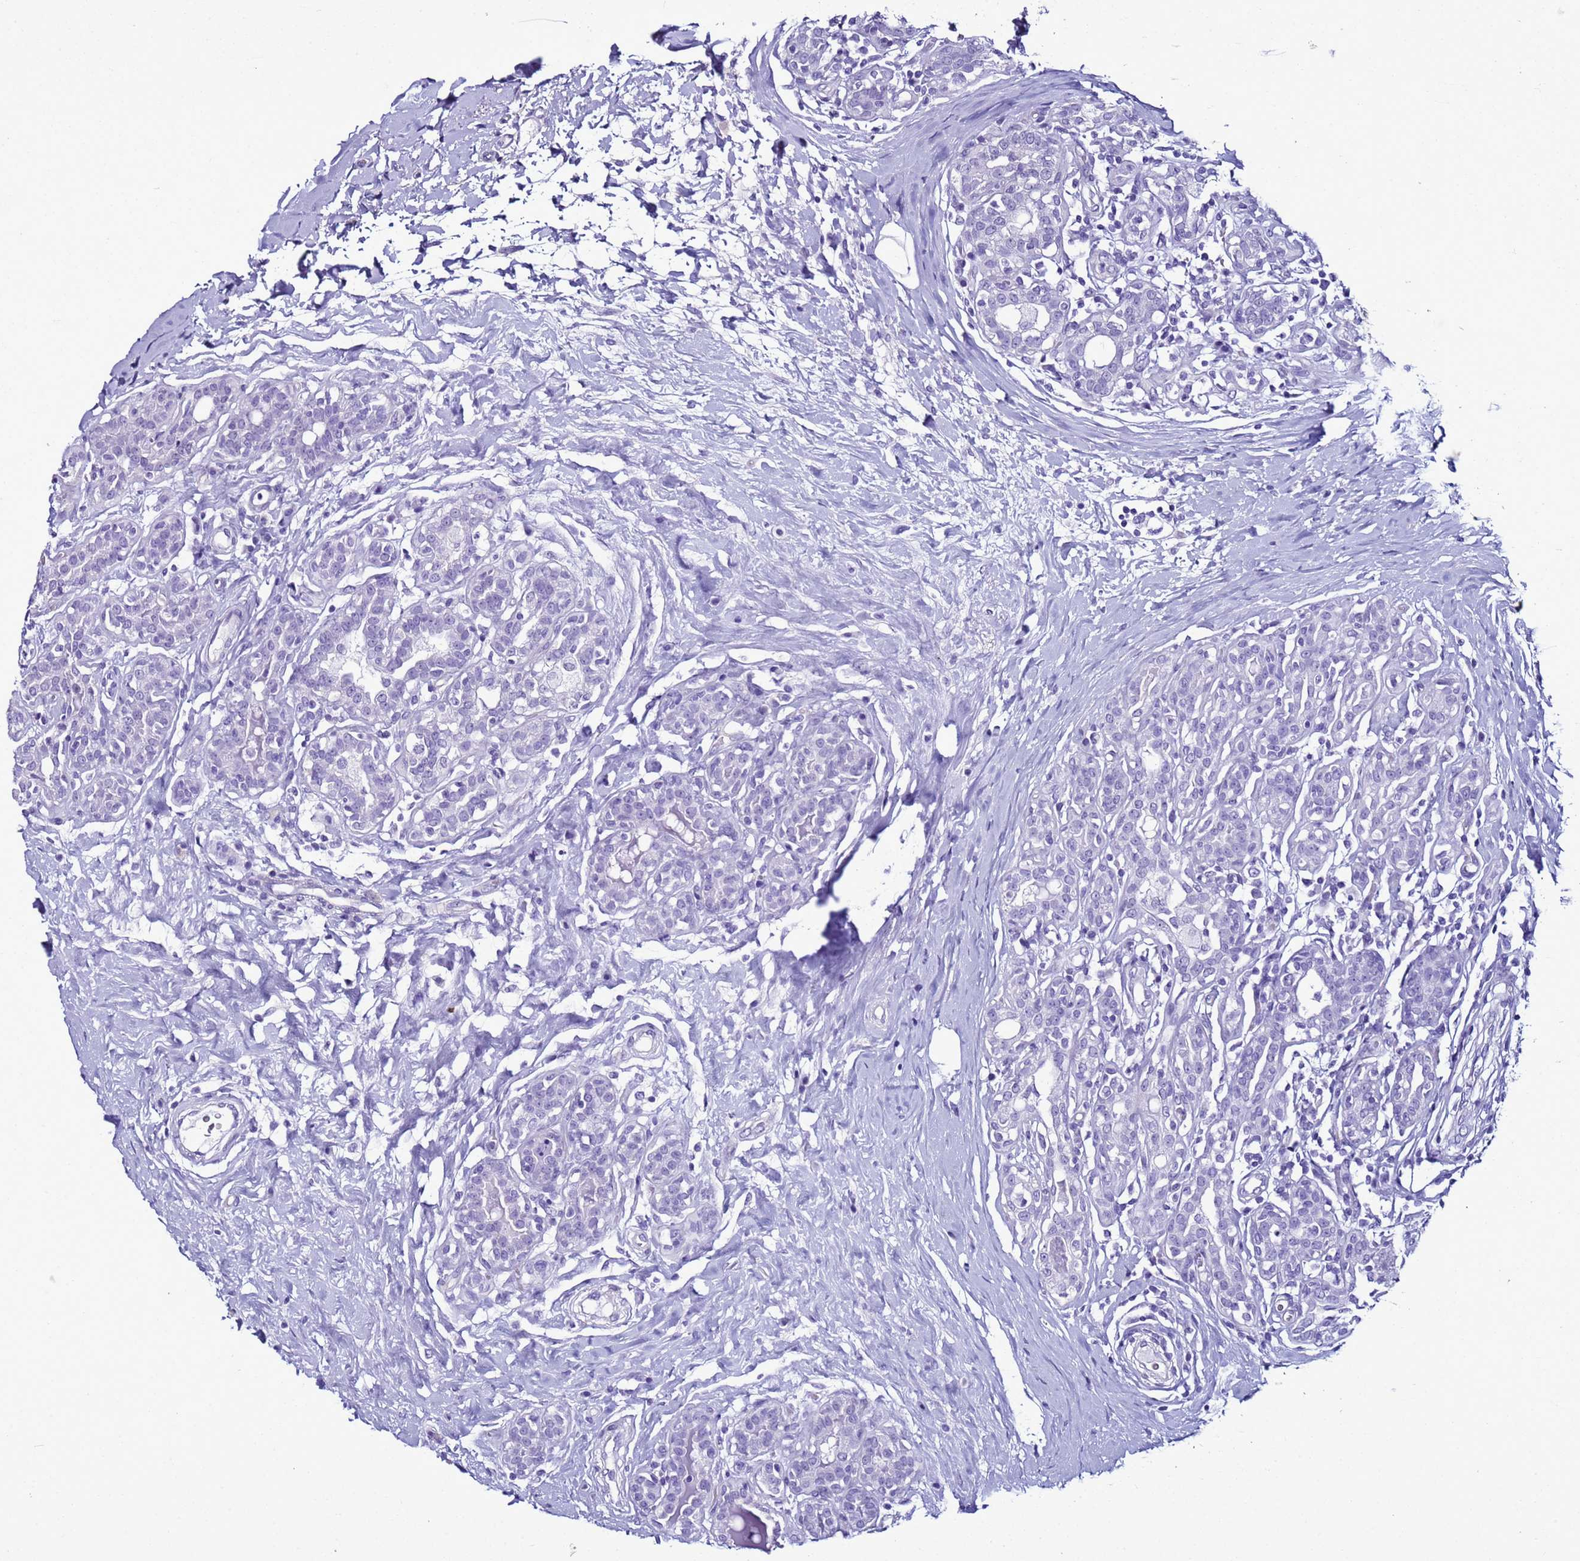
{"staining": {"intensity": "negative", "quantity": "none", "location": "none"}, "tissue": "breast cancer", "cell_type": "Tumor cells", "image_type": "cancer", "snomed": [{"axis": "morphology", "description": "Duct carcinoma"}, {"axis": "topography", "description": "Breast"}], "caption": "Breast cancer was stained to show a protein in brown. There is no significant staining in tumor cells.", "gene": "LRRC10B", "patient": {"sex": "female", "age": 40}}